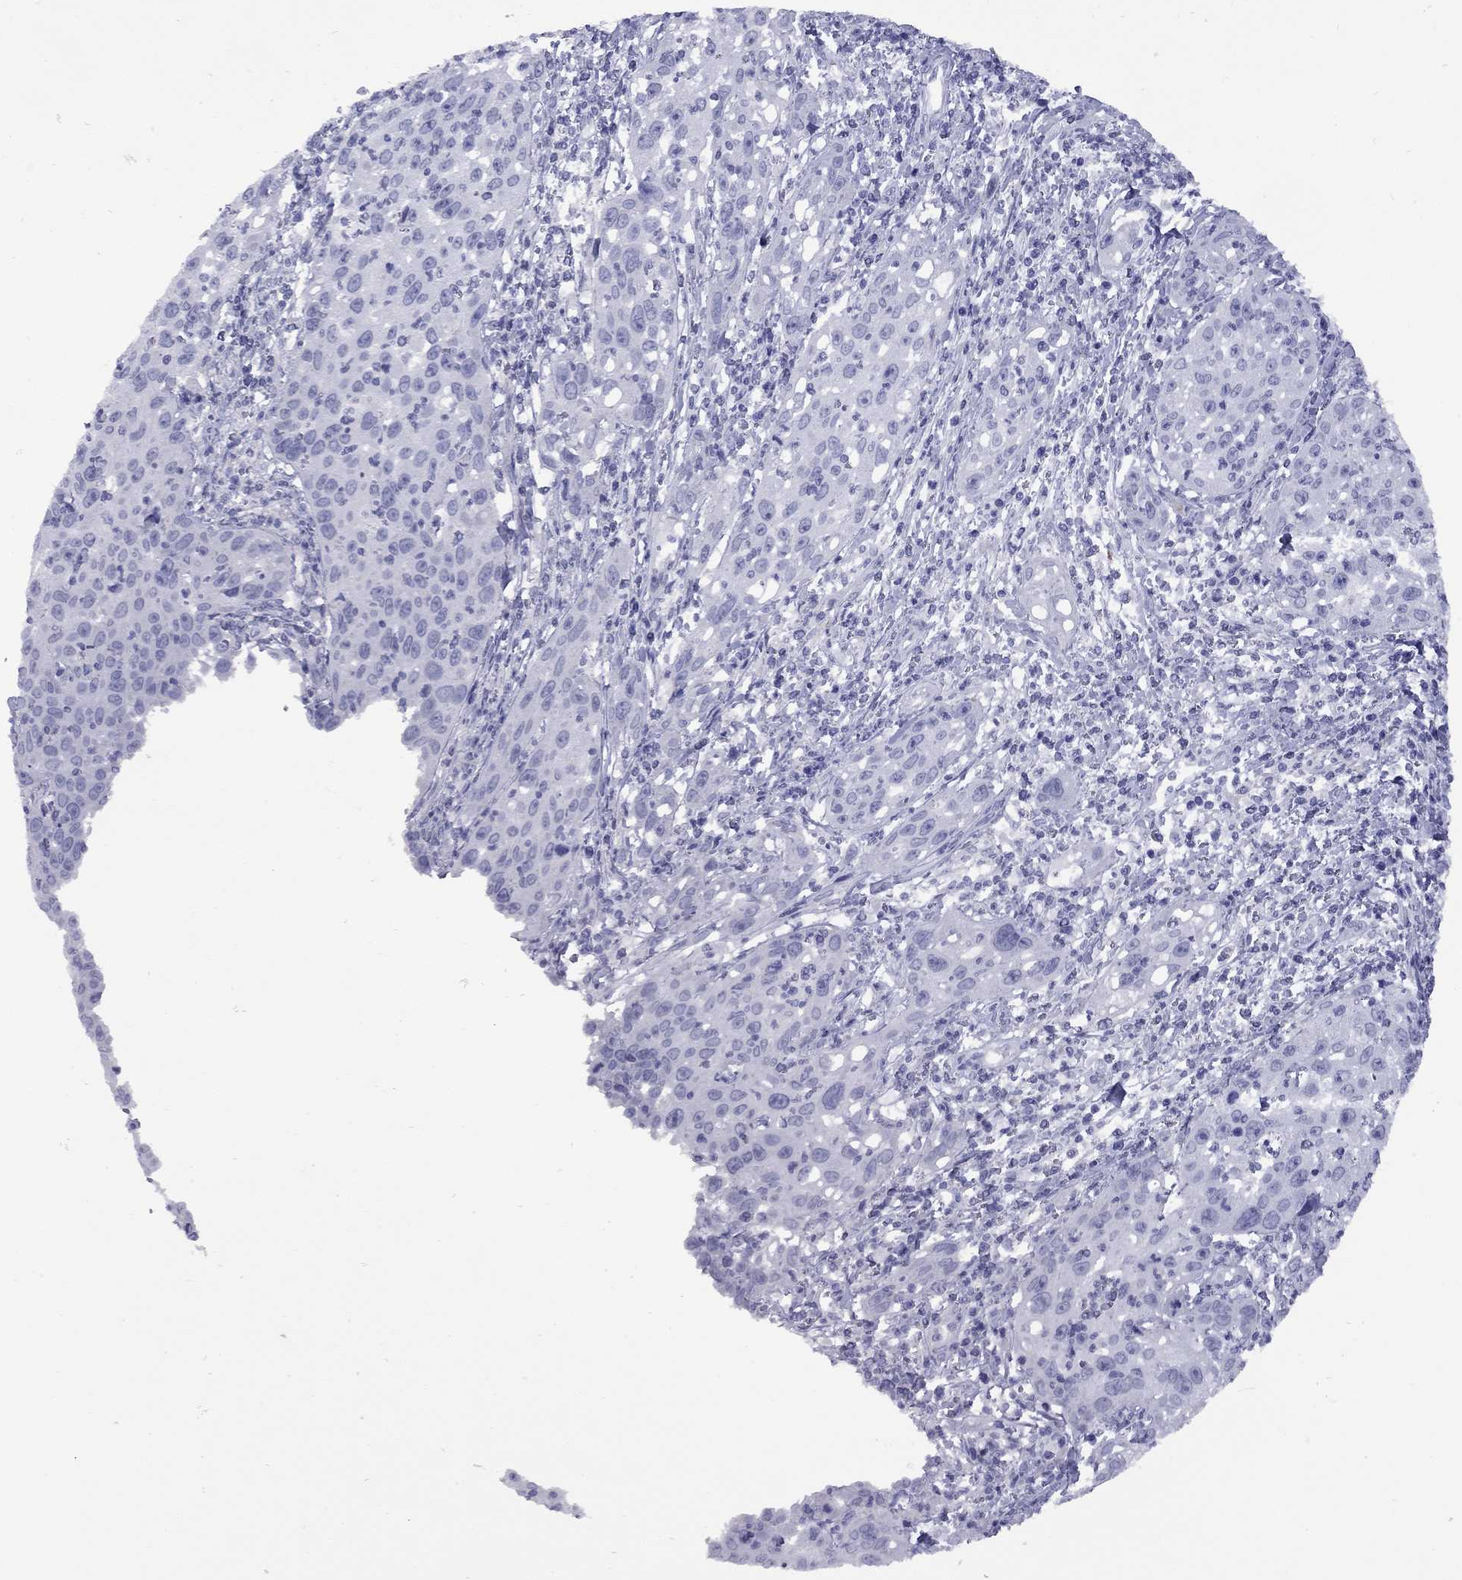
{"staining": {"intensity": "negative", "quantity": "none", "location": "none"}, "tissue": "cervical cancer", "cell_type": "Tumor cells", "image_type": "cancer", "snomed": [{"axis": "morphology", "description": "Squamous cell carcinoma, NOS"}, {"axis": "topography", "description": "Cervix"}], "caption": "The immunohistochemistry micrograph has no significant expression in tumor cells of squamous cell carcinoma (cervical) tissue. The staining is performed using DAB (3,3'-diaminobenzidine) brown chromogen with nuclei counter-stained in using hematoxylin.", "gene": "EPPIN", "patient": {"sex": "female", "age": 26}}